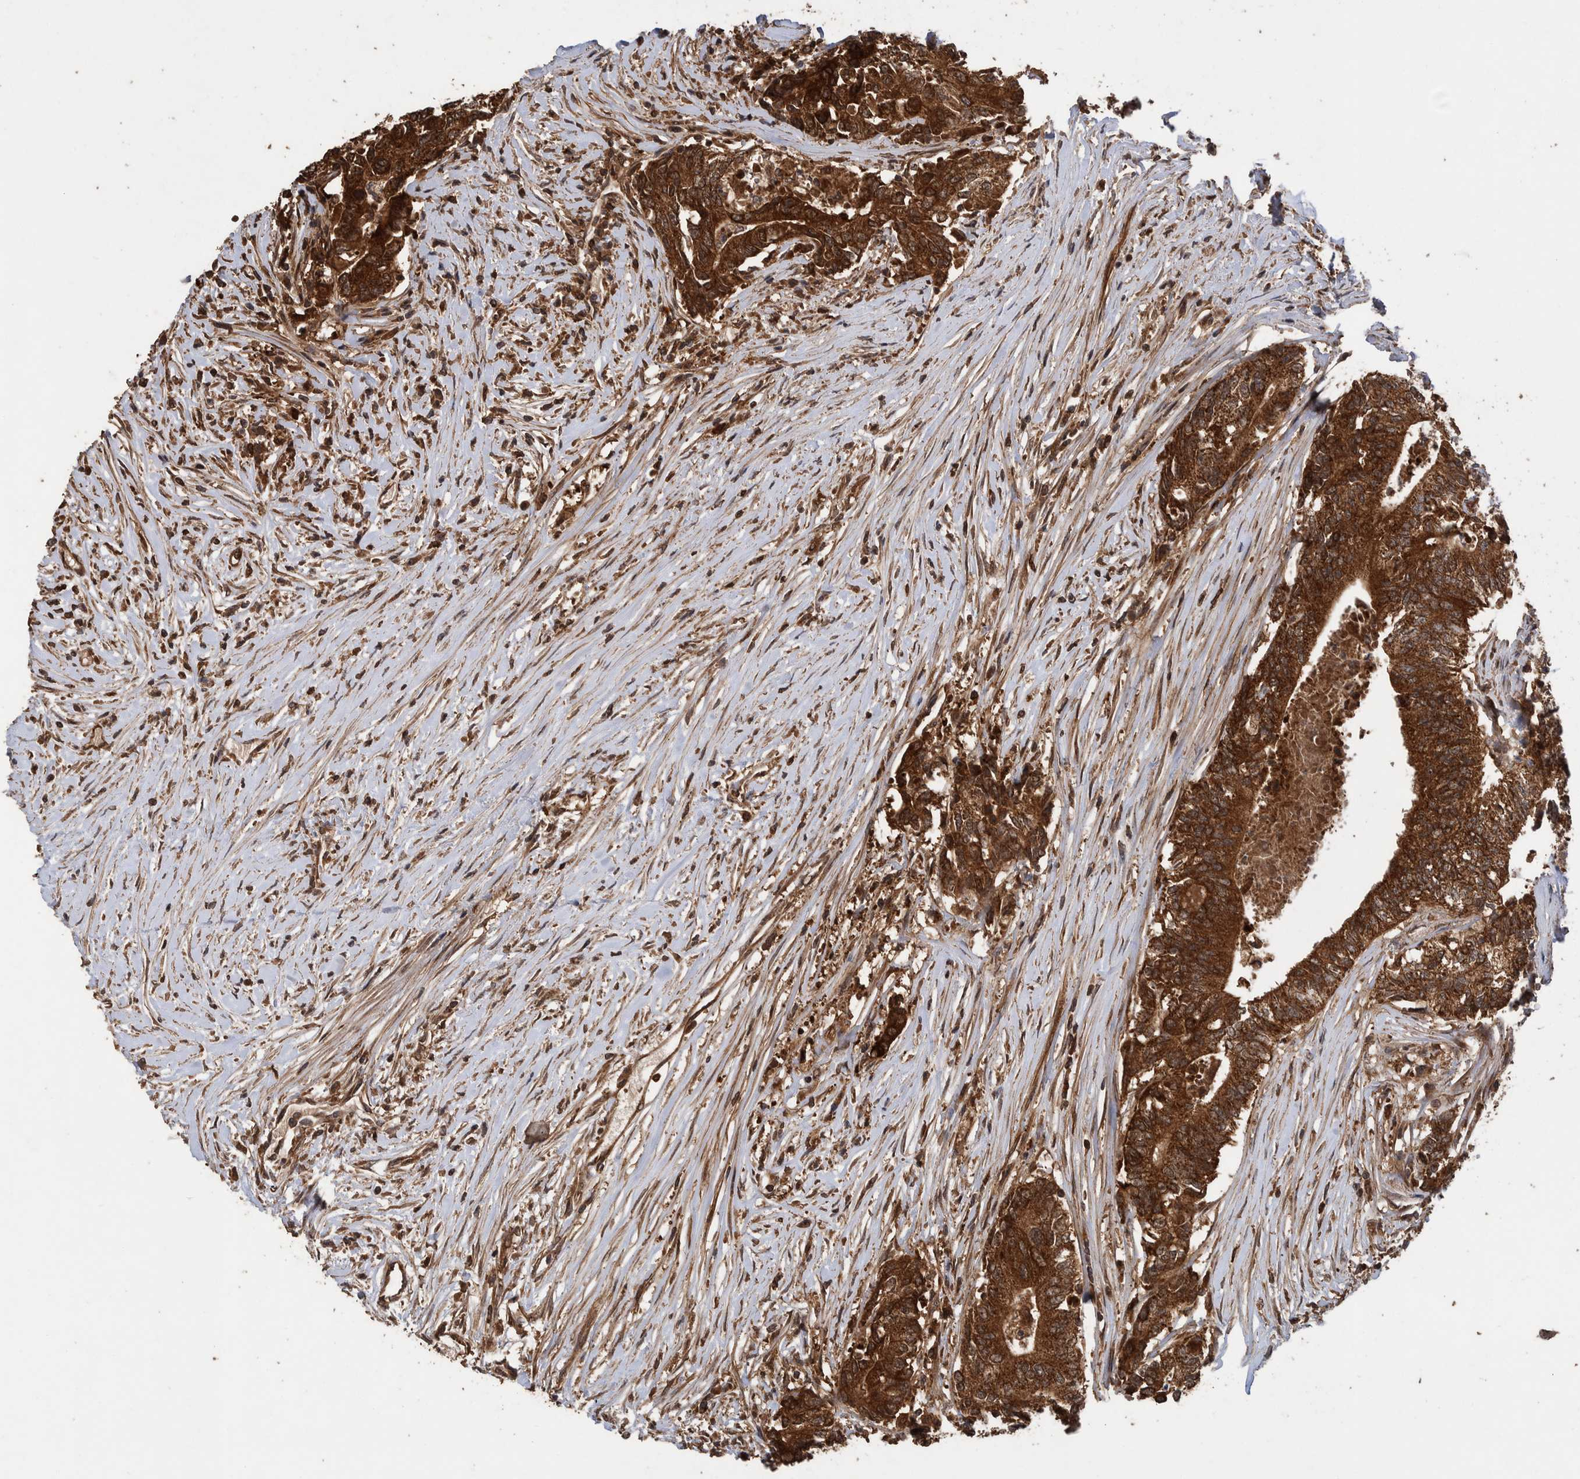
{"staining": {"intensity": "strong", "quantity": ">75%", "location": "cytoplasmic/membranous"}, "tissue": "colorectal cancer", "cell_type": "Tumor cells", "image_type": "cancer", "snomed": [{"axis": "morphology", "description": "Adenocarcinoma, NOS"}, {"axis": "topography", "description": "Colon"}], "caption": "Strong cytoplasmic/membranous staining for a protein is appreciated in approximately >75% of tumor cells of colorectal cancer (adenocarcinoma) using IHC.", "gene": "TRIM16", "patient": {"sex": "female", "age": 77}}